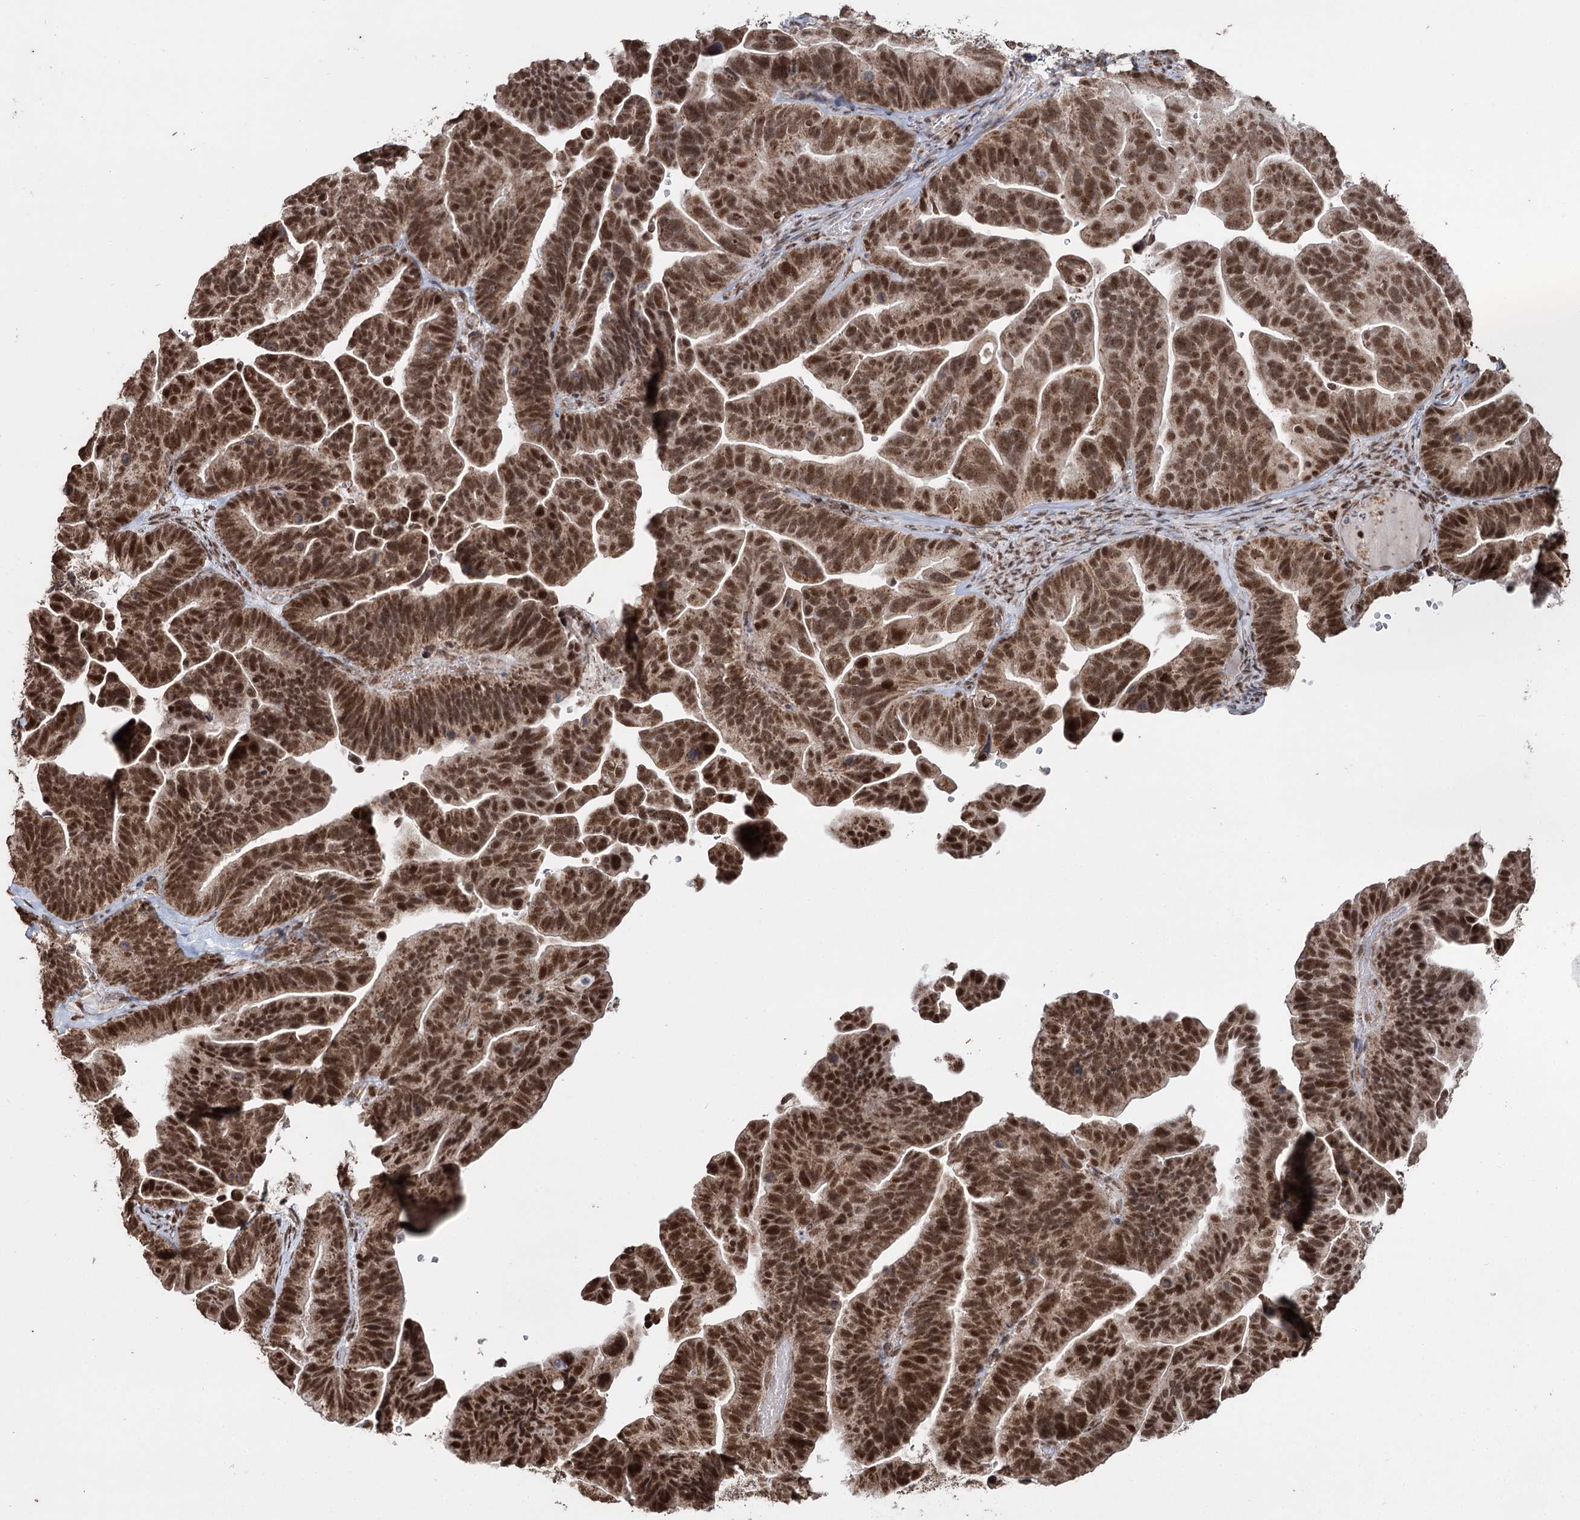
{"staining": {"intensity": "moderate", "quantity": ">75%", "location": "cytoplasmic/membranous,nuclear"}, "tissue": "ovarian cancer", "cell_type": "Tumor cells", "image_type": "cancer", "snomed": [{"axis": "morphology", "description": "Cystadenocarcinoma, serous, NOS"}, {"axis": "topography", "description": "Ovary"}], "caption": "Tumor cells reveal moderate cytoplasmic/membranous and nuclear expression in approximately >75% of cells in ovarian cancer.", "gene": "PDHX", "patient": {"sex": "female", "age": 56}}